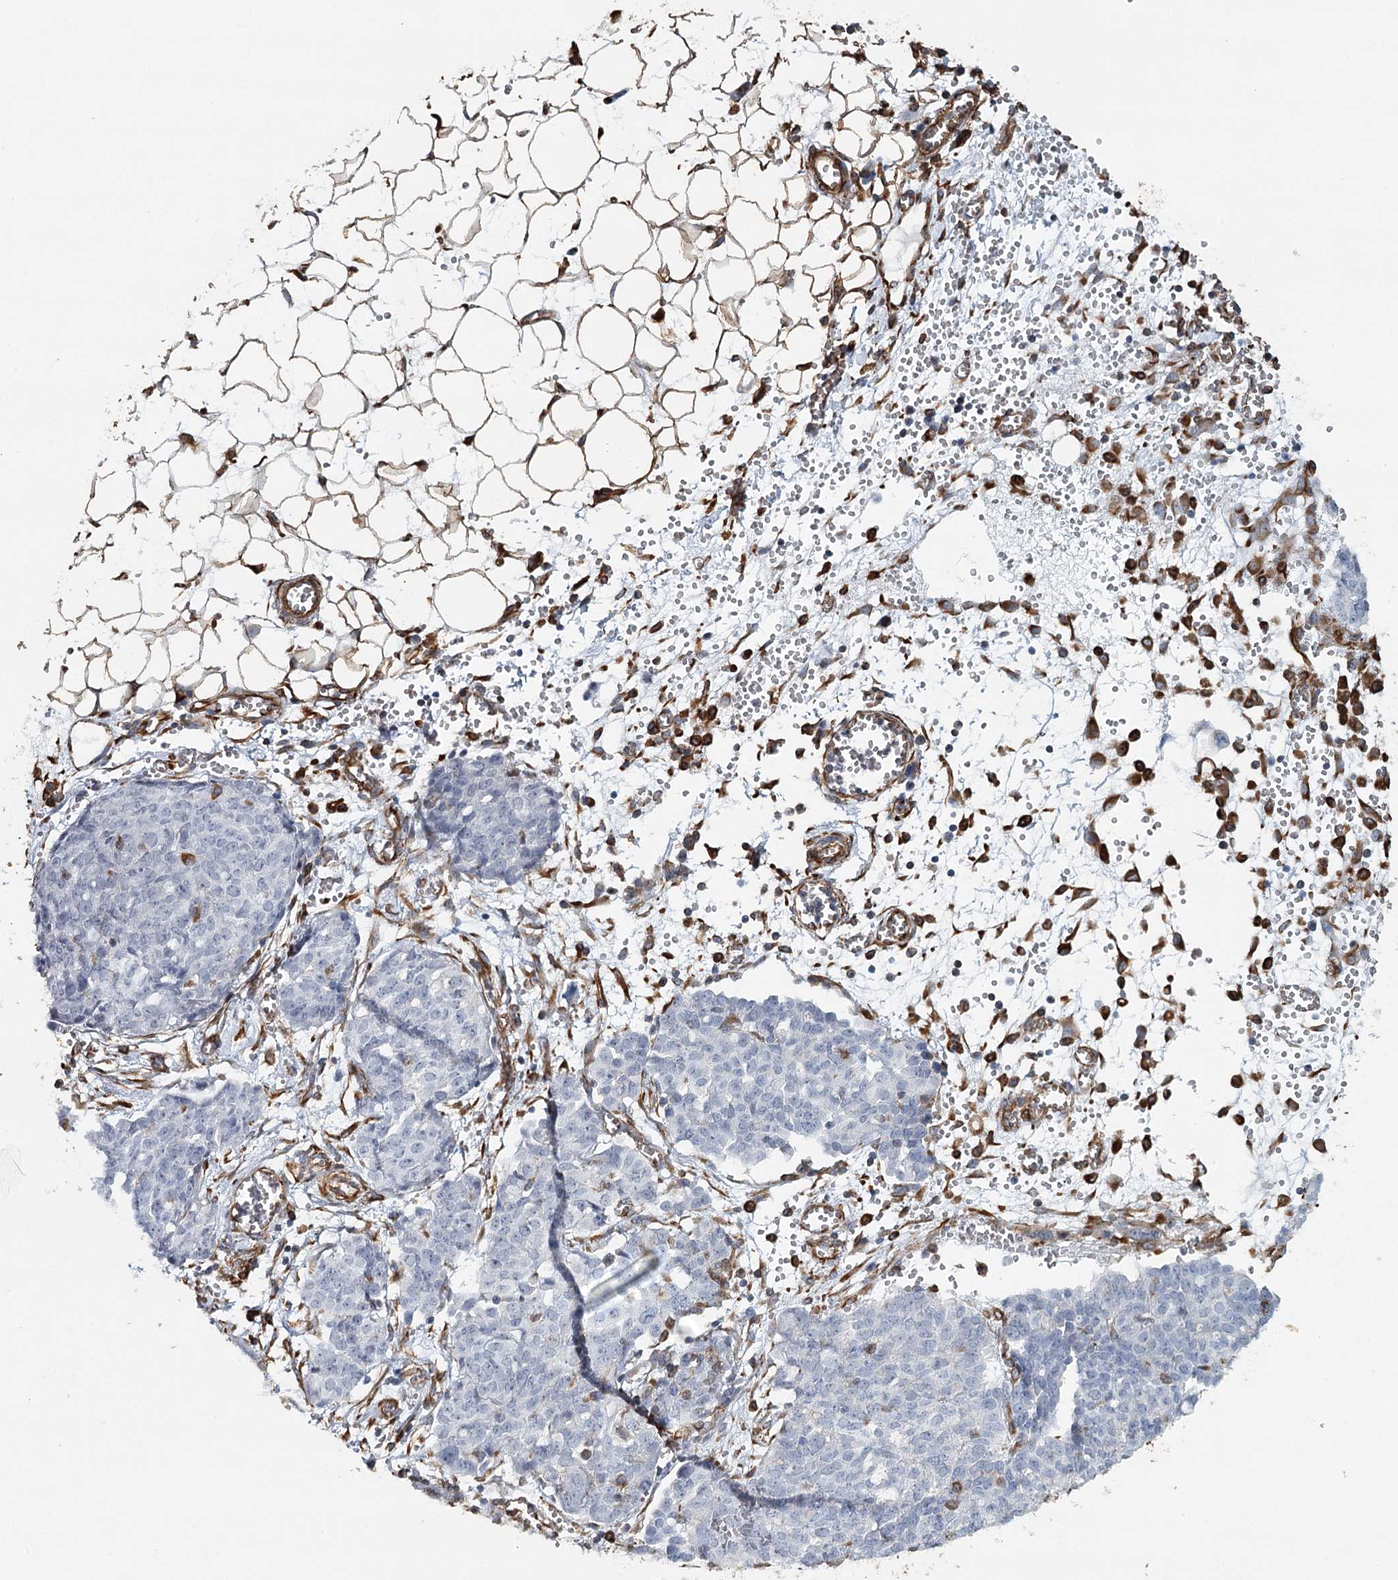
{"staining": {"intensity": "negative", "quantity": "none", "location": "none"}, "tissue": "ovarian cancer", "cell_type": "Tumor cells", "image_type": "cancer", "snomed": [{"axis": "morphology", "description": "Cystadenocarcinoma, serous, NOS"}, {"axis": "topography", "description": "Soft tissue"}, {"axis": "topography", "description": "Ovary"}], "caption": "Immunohistochemistry (IHC) photomicrograph of ovarian cancer (serous cystadenocarcinoma) stained for a protein (brown), which demonstrates no staining in tumor cells. (Brightfield microscopy of DAB (3,3'-diaminobenzidine) immunohistochemistry at high magnification).", "gene": "SYNPO", "patient": {"sex": "female", "age": 57}}